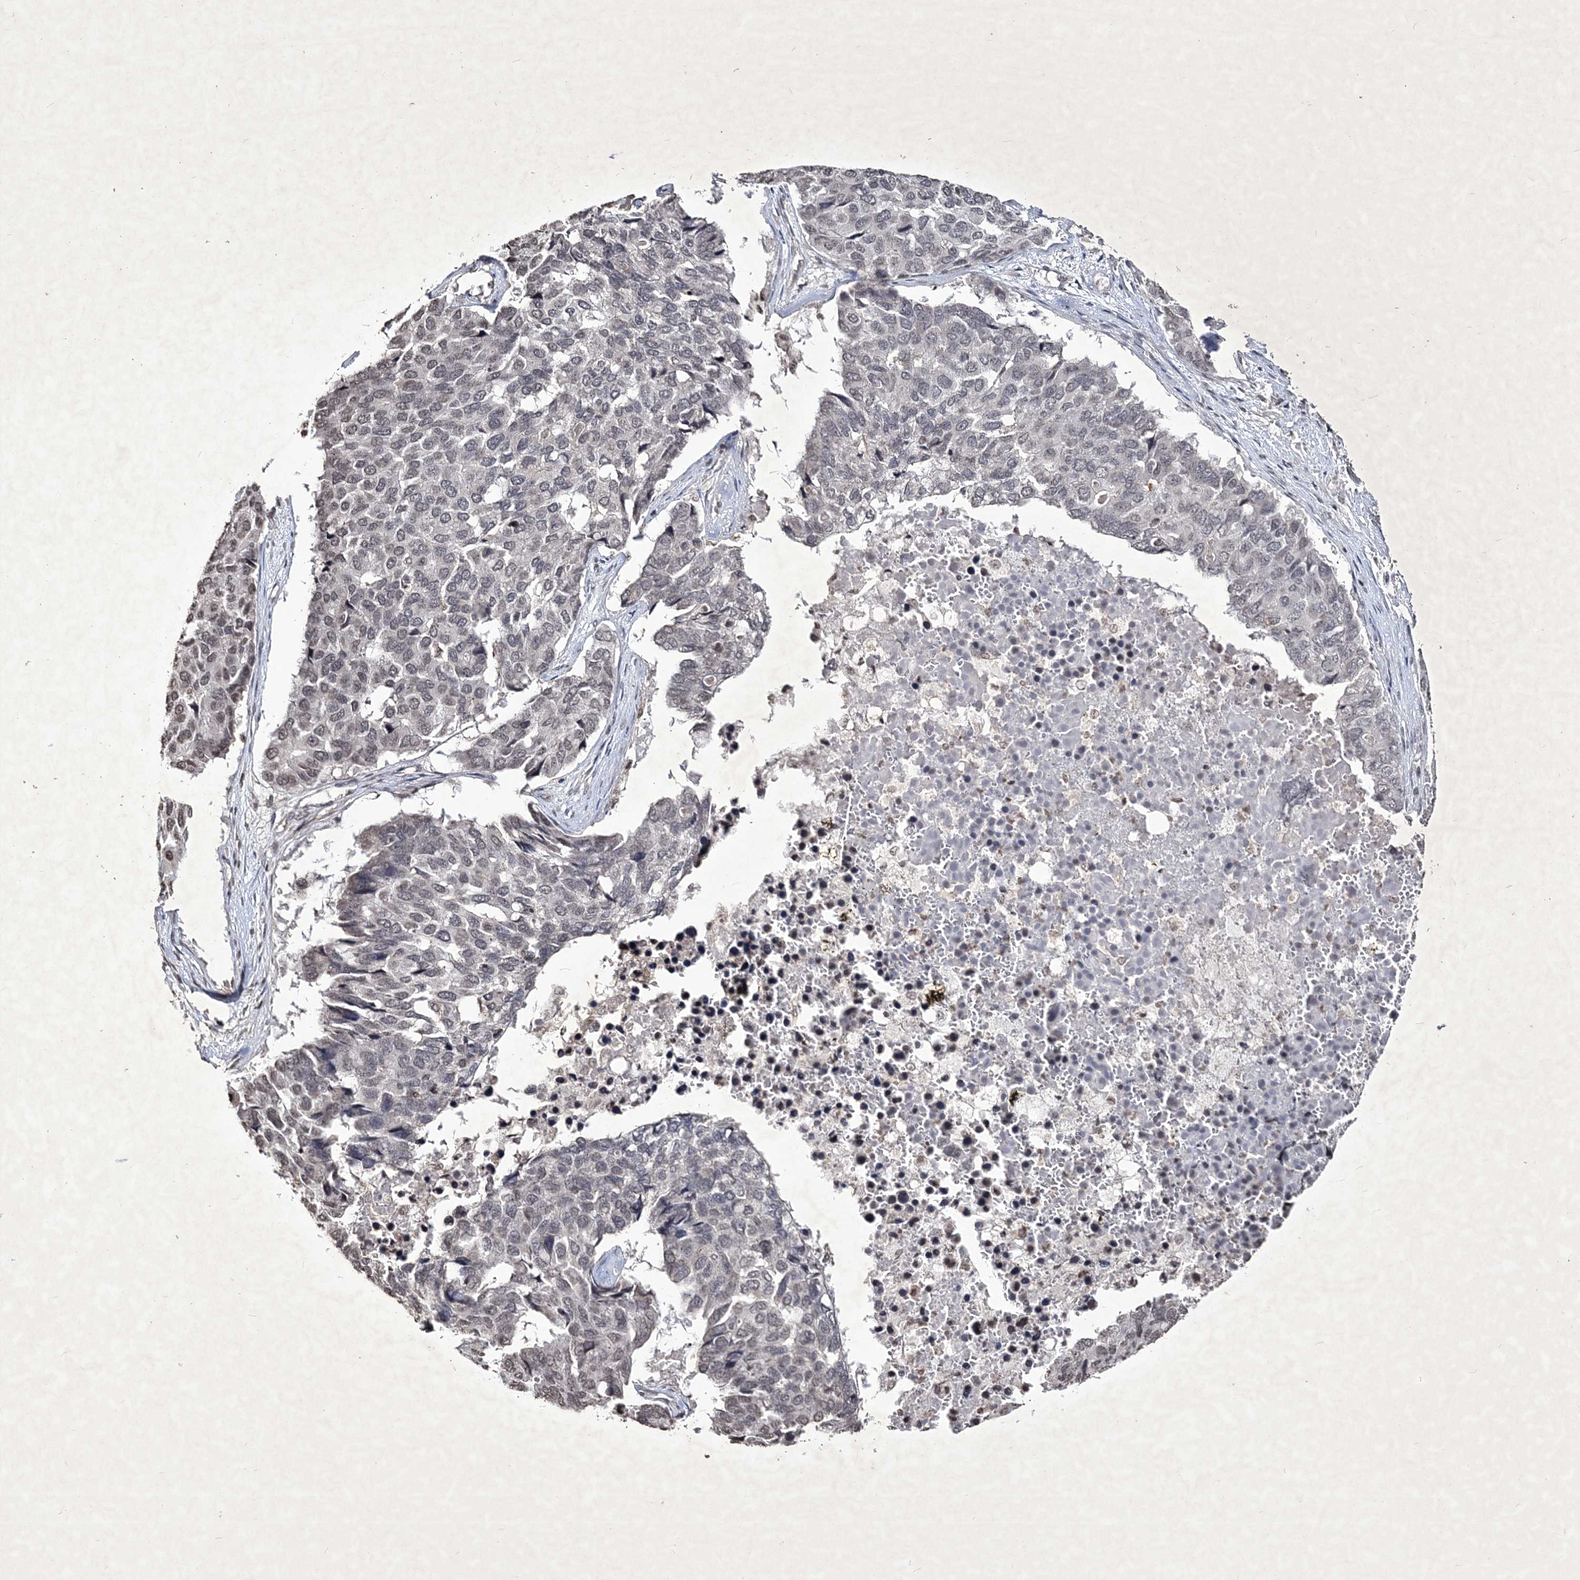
{"staining": {"intensity": "weak", "quantity": "25%-75%", "location": "nuclear"}, "tissue": "pancreatic cancer", "cell_type": "Tumor cells", "image_type": "cancer", "snomed": [{"axis": "morphology", "description": "Adenocarcinoma, NOS"}, {"axis": "topography", "description": "Pancreas"}], "caption": "There is low levels of weak nuclear staining in tumor cells of pancreatic adenocarcinoma, as demonstrated by immunohistochemical staining (brown color).", "gene": "SOWAHB", "patient": {"sex": "male", "age": 50}}